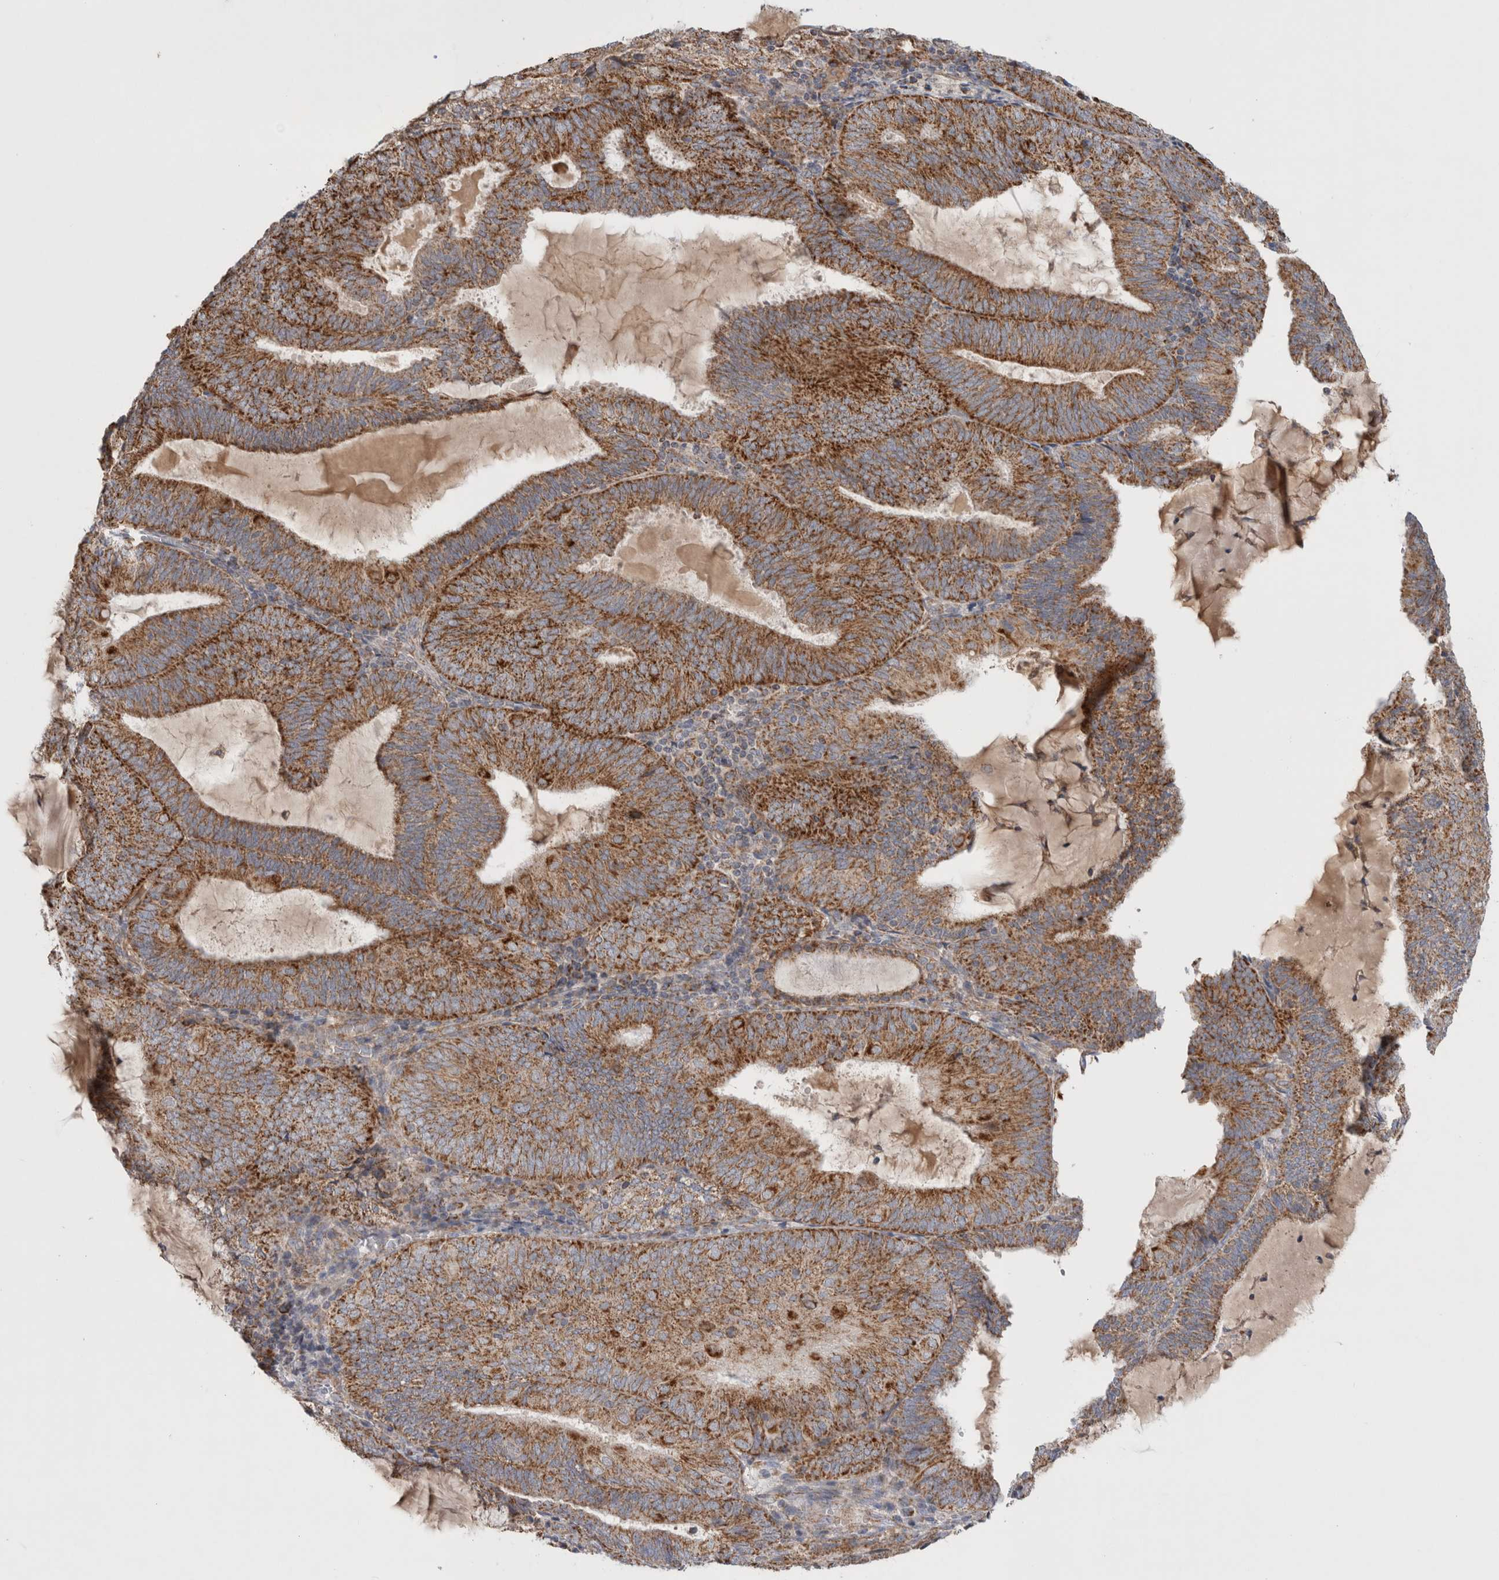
{"staining": {"intensity": "strong", "quantity": ">75%", "location": "cytoplasmic/membranous"}, "tissue": "endometrial cancer", "cell_type": "Tumor cells", "image_type": "cancer", "snomed": [{"axis": "morphology", "description": "Adenocarcinoma, NOS"}, {"axis": "topography", "description": "Endometrium"}], "caption": "Immunohistochemical staining of adenocarcinoma (endometrial) reveals strong cytoplasmic/membranous protein staining in approximately >75% of tumor cells.", "gene": "MRPS28", "patient": {"sex": "female", "age": 81}}